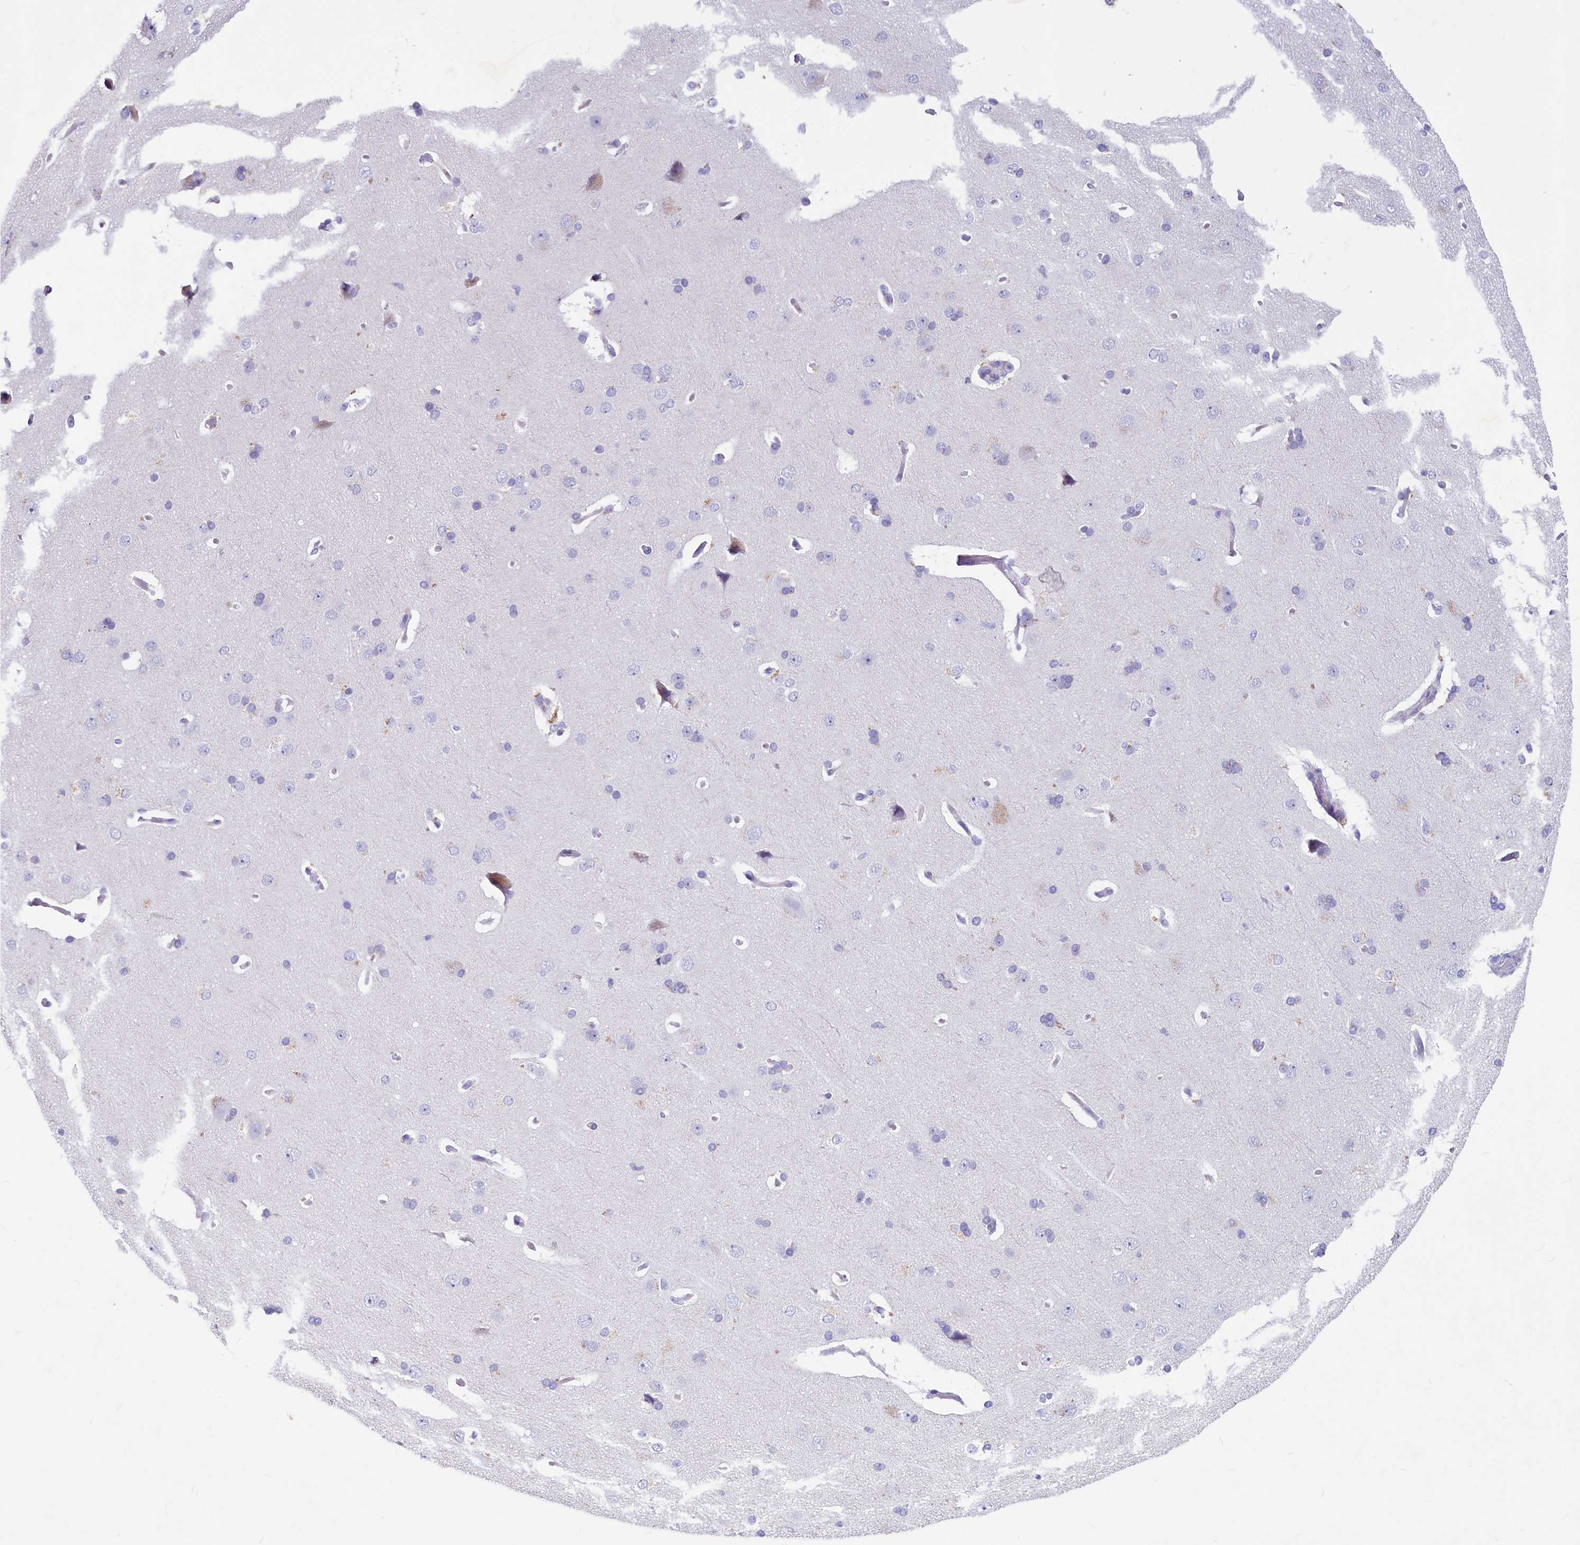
{"staining": {"intensity": "negative", "quantity": "none", "location": "none"}, "tissue": "cerebral cortex", "cell_type": "Endothelial cells", "image_type": "normal", "snomed": [{"axis": "morphology", "description": "Normal tissue, NOS"}, {"axis": "topography", "description": "Cerebral cortex"}], "caption": "Image shows no significant protein positivity in endothelial cells of unremarkable cerebral cortex.", "gene": "INSC", "patient": {"sex": "male", "age": 62}}